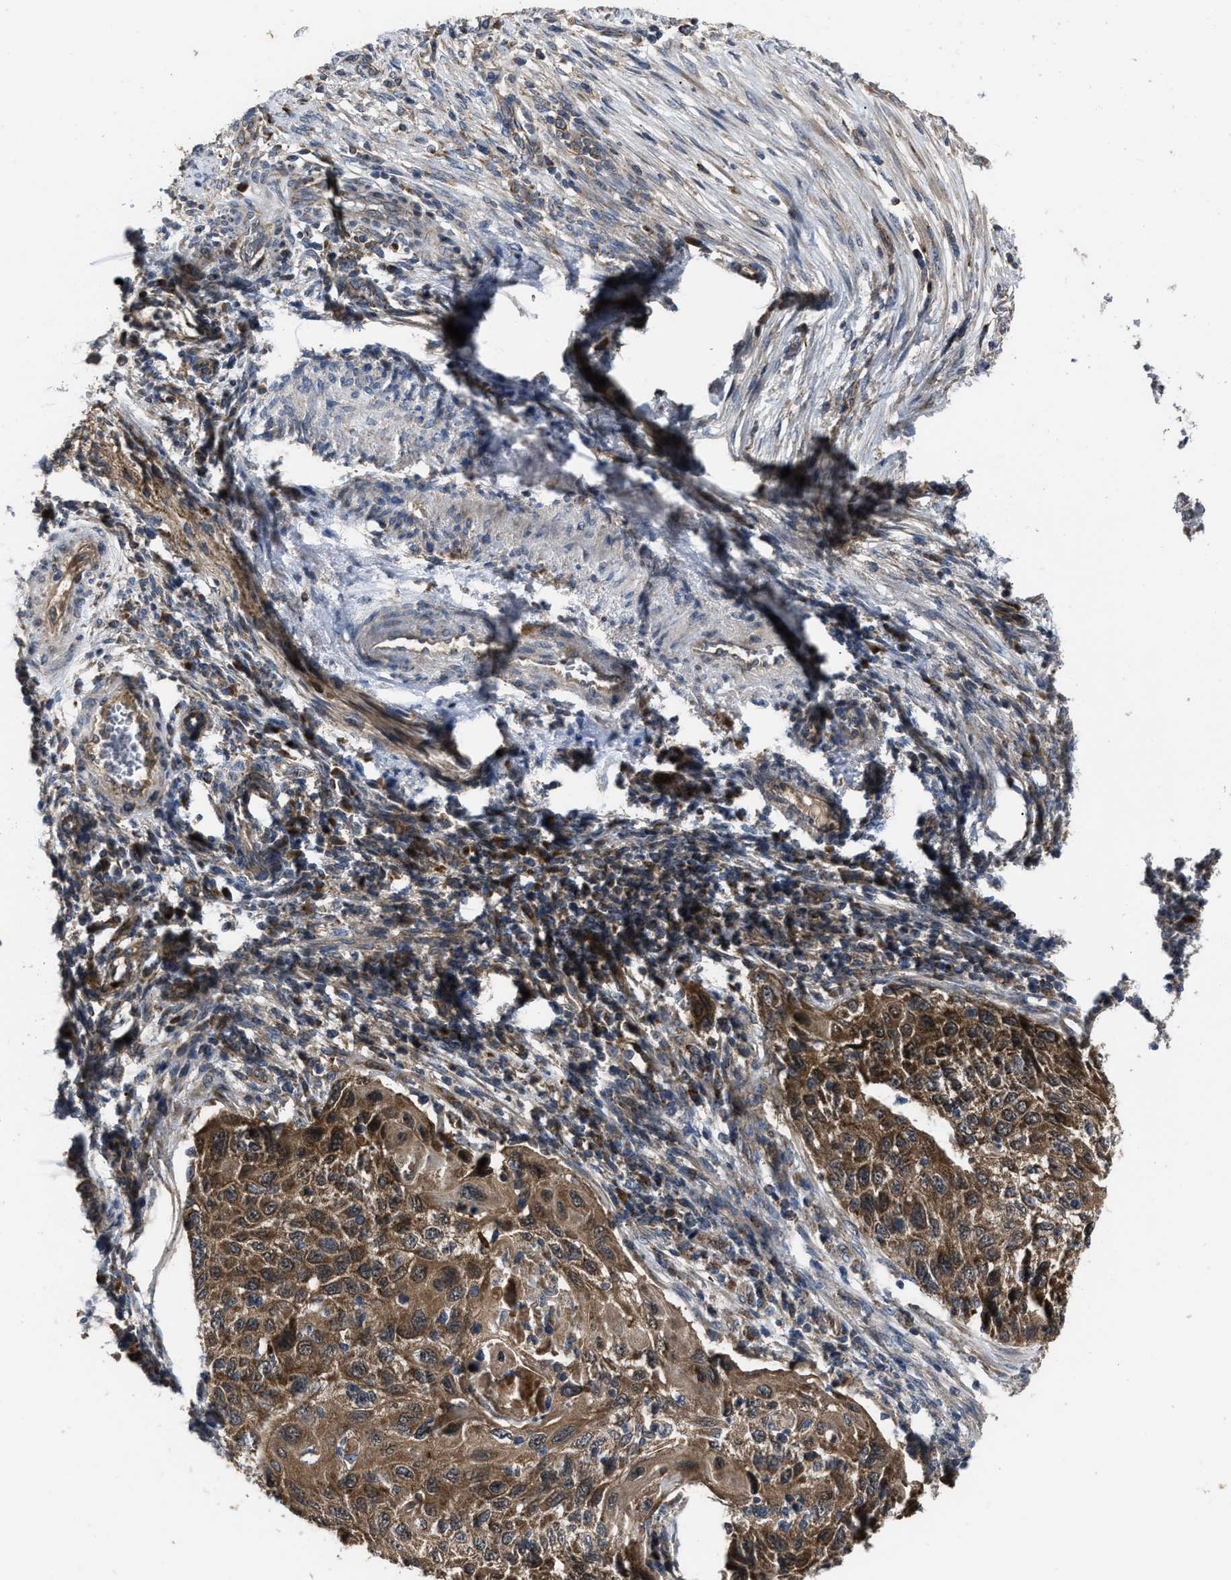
{"staining": {"intensity": "moderate", "quantity": ">75%", "location": "cytoplasmic/membranous"}, "tissue": "cervical cancer", "cell_type": "Tumor cells", "image_type": "cancer", "snomed": [{"axis": "morphology", "description": "Squamous cell carcinoma, NOS"}, {"axis": "topography", "description": "Cervix"}], "caption": "Cervical squamous cell carcinoma stained with DAB immunohistochemistry shows medium levels of moderate cytoplasmic/membranous staining in approximately >75% of tumor cells.", "gene": "PASK", "patient": {"sex": "female", "age": 70}}